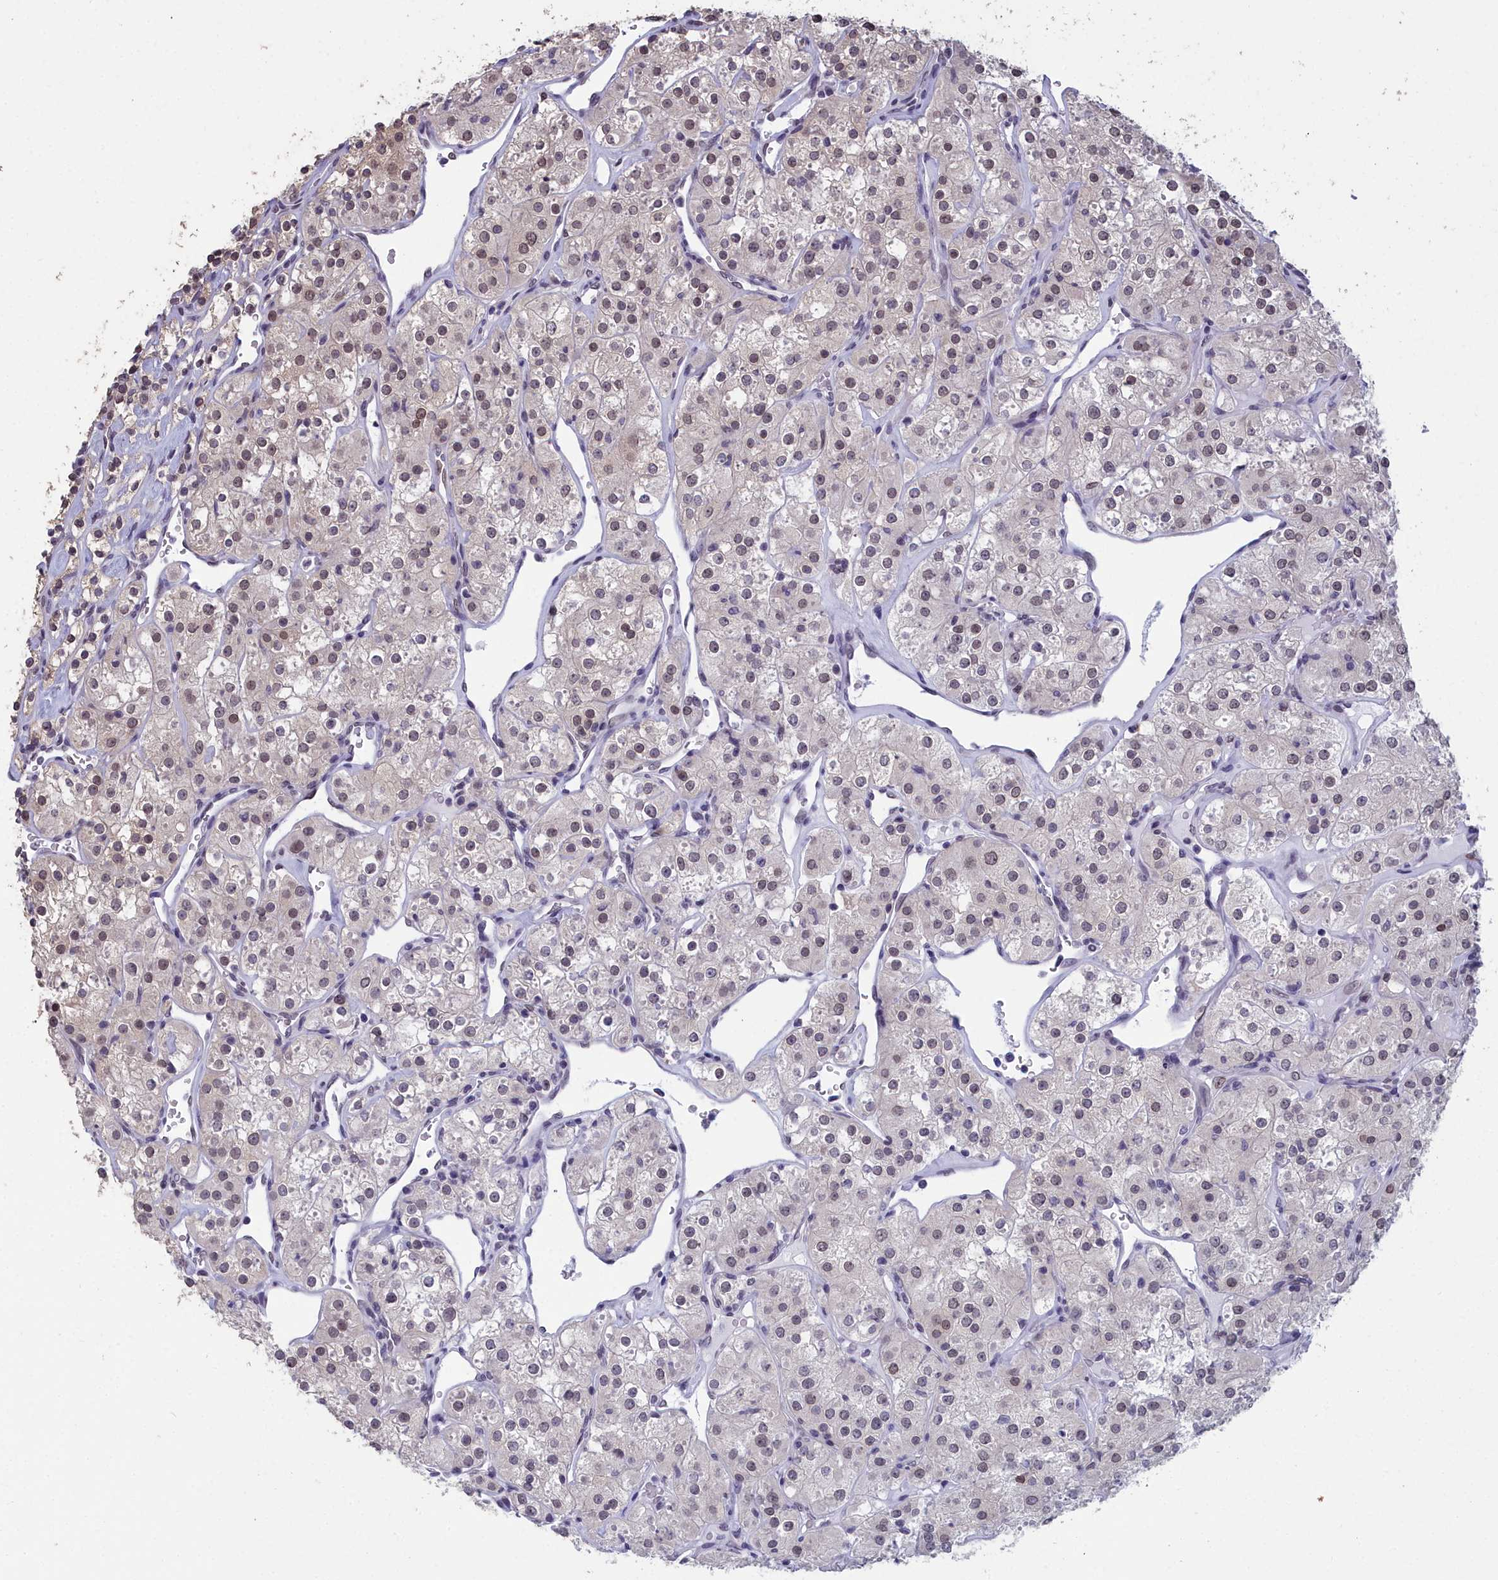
{"staining": {"intensity": "weak", "quantity": "25%-75%", "location": "nuclear"}, "tissue": "renal cancer", "cell_type": "Tumor cells", "image_type": "cancer", "snomed": [{"axis": "morphology", "description": "Adenocarcinoma, NOS"}, {"axis": "topography", "description": "Kidney"}], "caption": "A micrograph showing weak nuclear staining in about 25%-75% of tumor cells in renal adenocarcinoma, as visualized by brown immunohistochemical staining.", "gene": "CCDC97", "patient": {"sex": "male", "age": 77}}